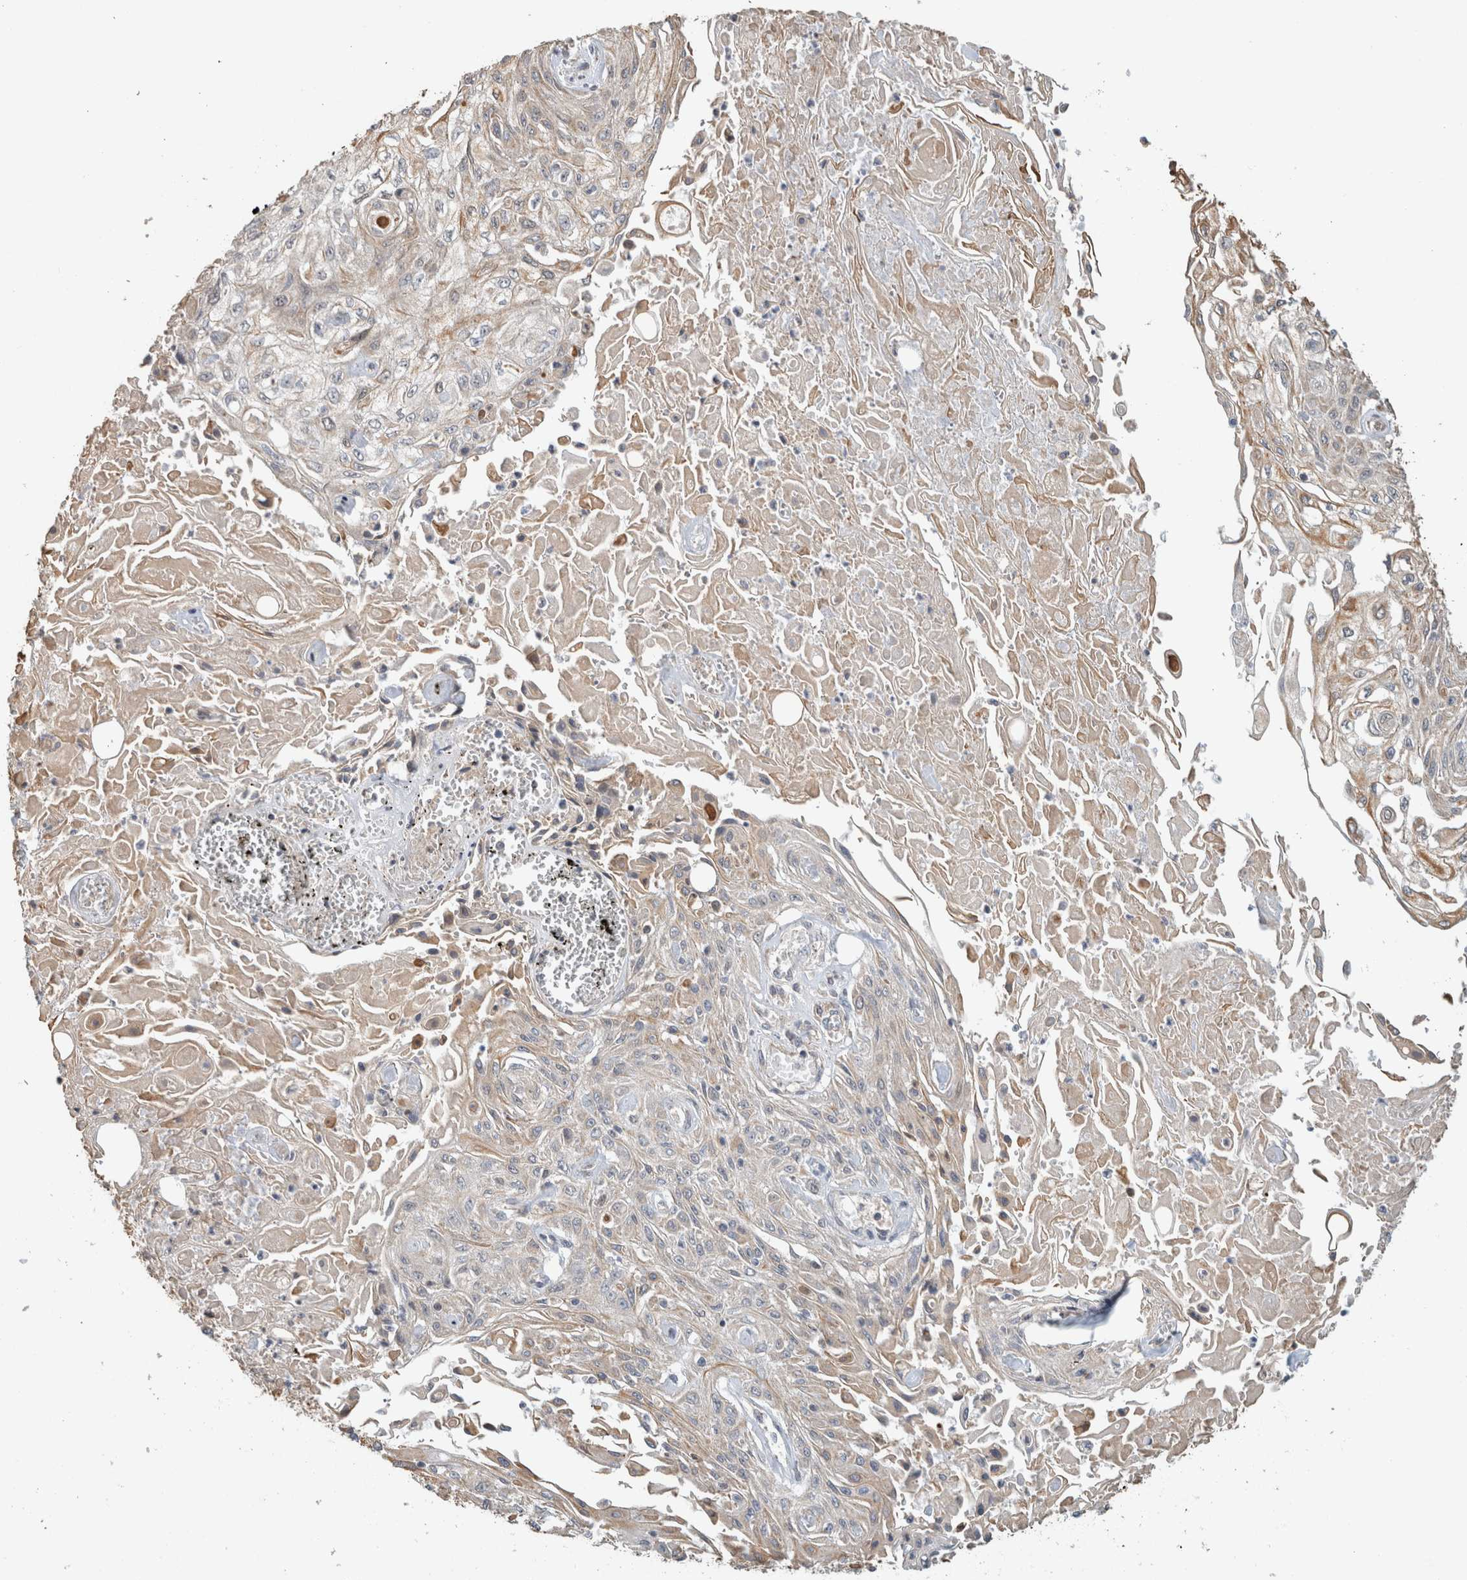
{"staining": {"intensity": "weak", "quantity": "<25%", "location": "cytoplasmic/membranous"}, "tissue": "skin cancer", "cell_type": "Tumor cells", "image_type": "cancer", "snomed": [{"axis": "morphology", "description": "Squamous cell carcinoma, NOS"}, {"axis": "morphology", "description": "Squamous cell carcinoma, metastatic, NOS"}, {"axis": "topography", "description": "Skin"}, {"axis": "topography", "description": "Lymph node"}], "caption": "Histopathology image shows no protein staining in tumor cells of skin cancer (metastatic squamous cell carcinoma) tissue.", "gene": "GINS4", "patient": {"sex": "male", "age": 75}}